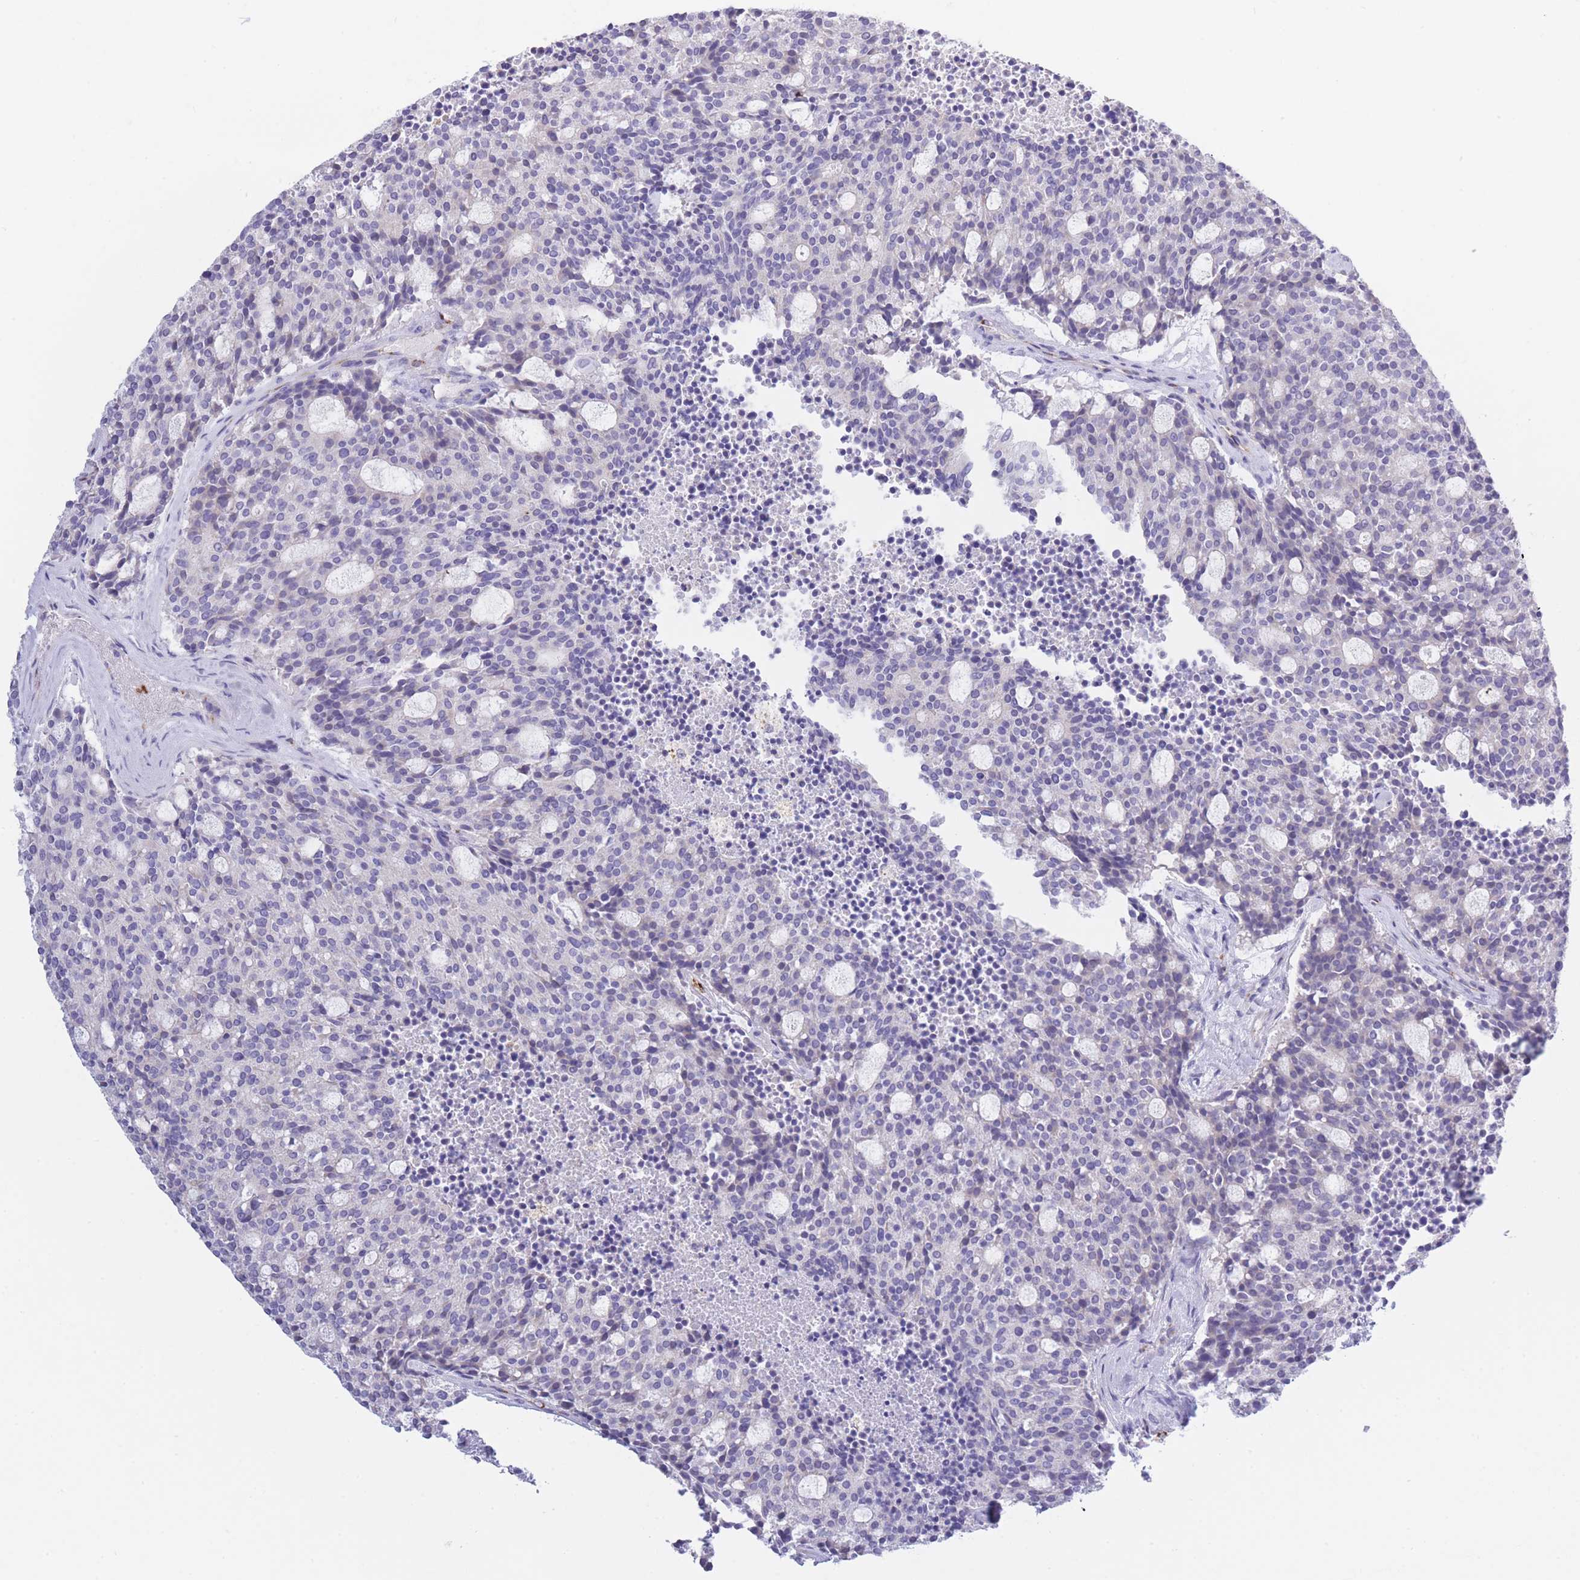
{"staining": {"intensity": "negative", "quantity": "none", "location": "none"}, "tissue": "carcinoid", "cell_type": "Tumor cells", "image_type": "cancer", "snomed": [{"axis": "morphology", "description": "Carcinoid, malignant, NOS"}, {"axis": "topography", "description": "Pancreas"}], "caption": "Photomicrograph shows no protein positivity in tumor cells of carcinoid tissue. (Immunohistochemistry (ihc), brightfield microscopy, high magnification).", "gene": "CENPM", "patient": {"sex": "female", "age": 54}}